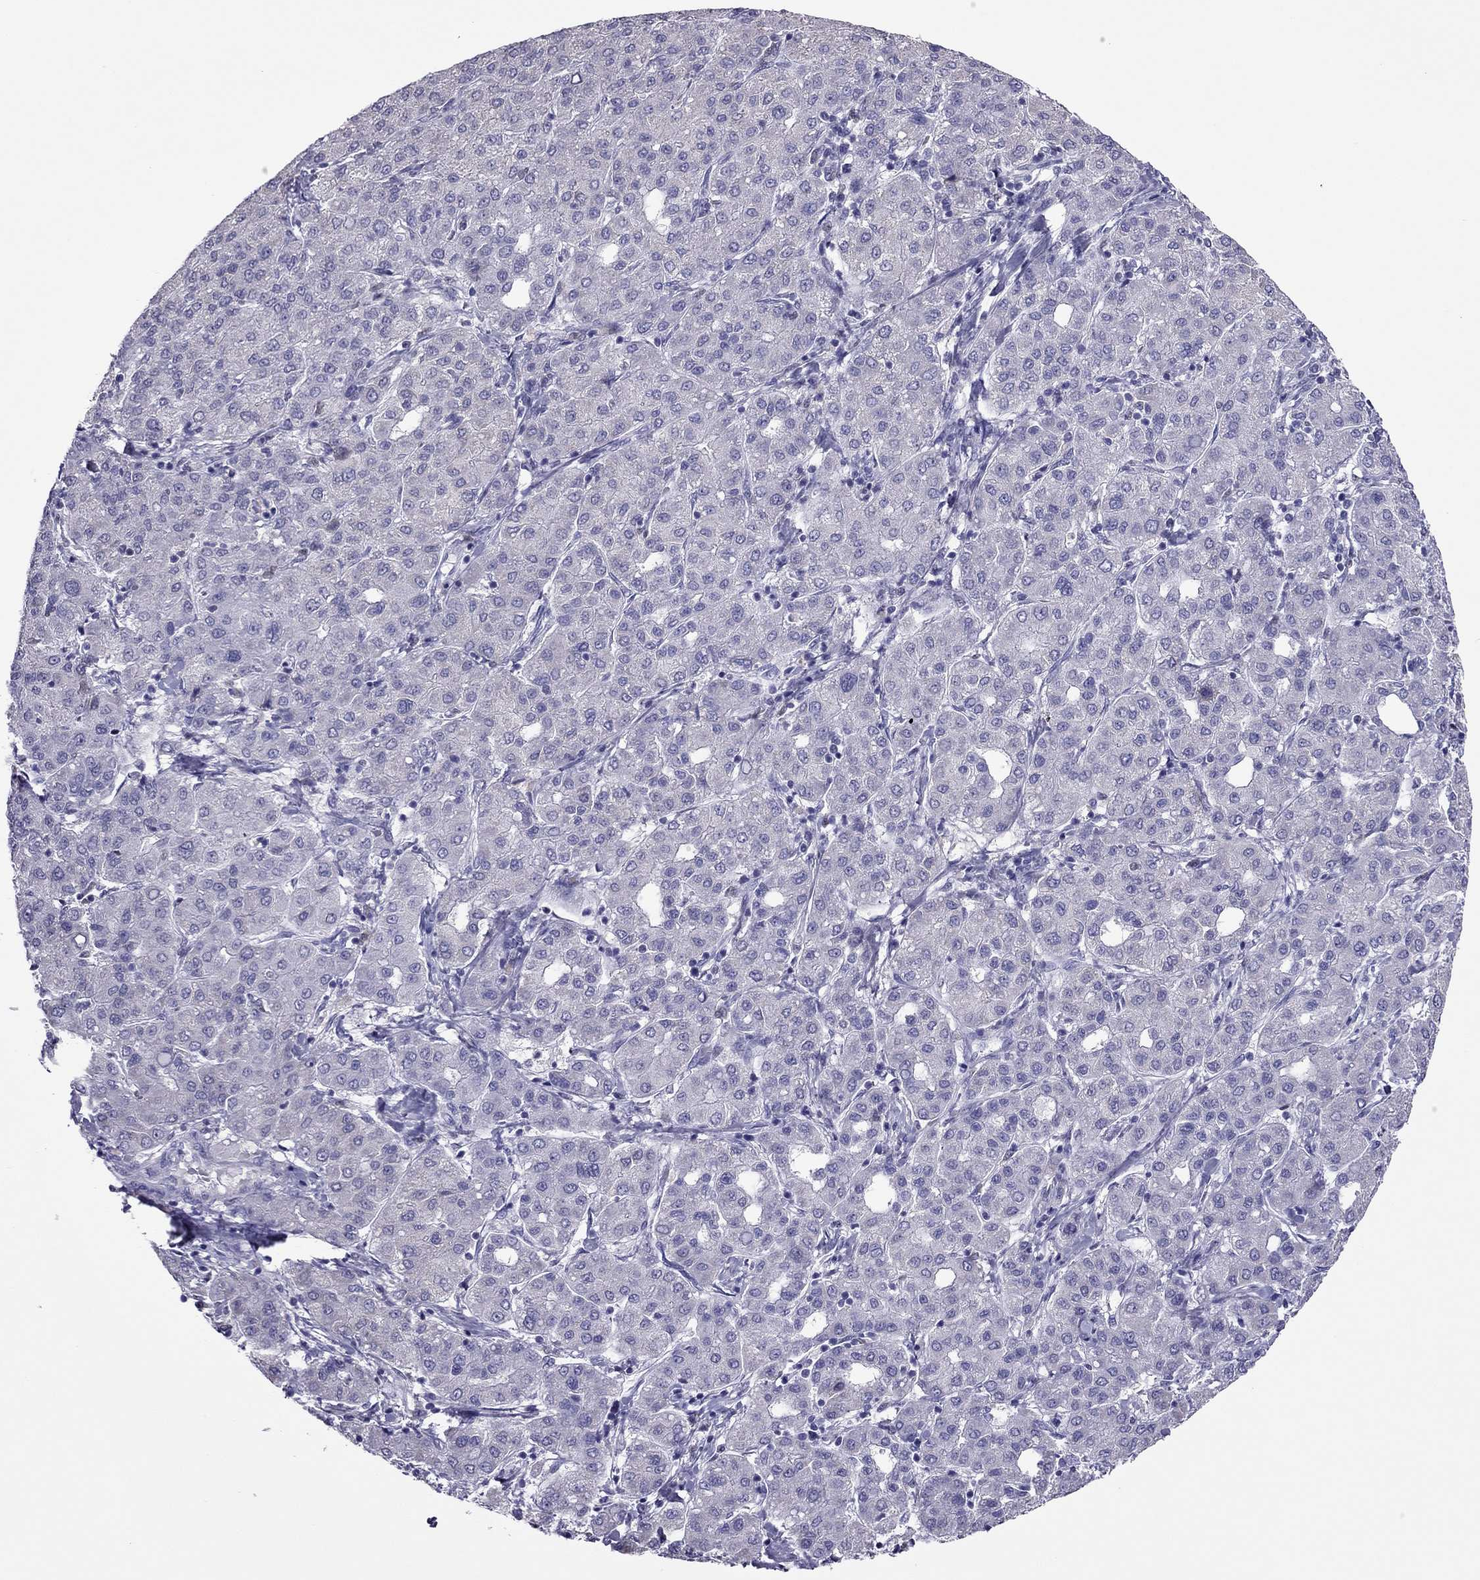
{"staining": {"intensity": "negative", "quantity": "none", "location": "none"}, "tissue": "liver cancer", "cell_type": "Tumor cells", "image_type": "cancer", "snomed": [{"axis": "morphology", "description": "Carcinoma, Hepatocellular, NOS"}, {"axis": "topography", "description": "Liver"}], "caption": "The IHC photomicrograph has no significant expression in tumor cells of liver cancer (hepatocellular carcinoma) tissue.", "gene": "SPINT3", "patient": {"sex": "male", "age": 65}}